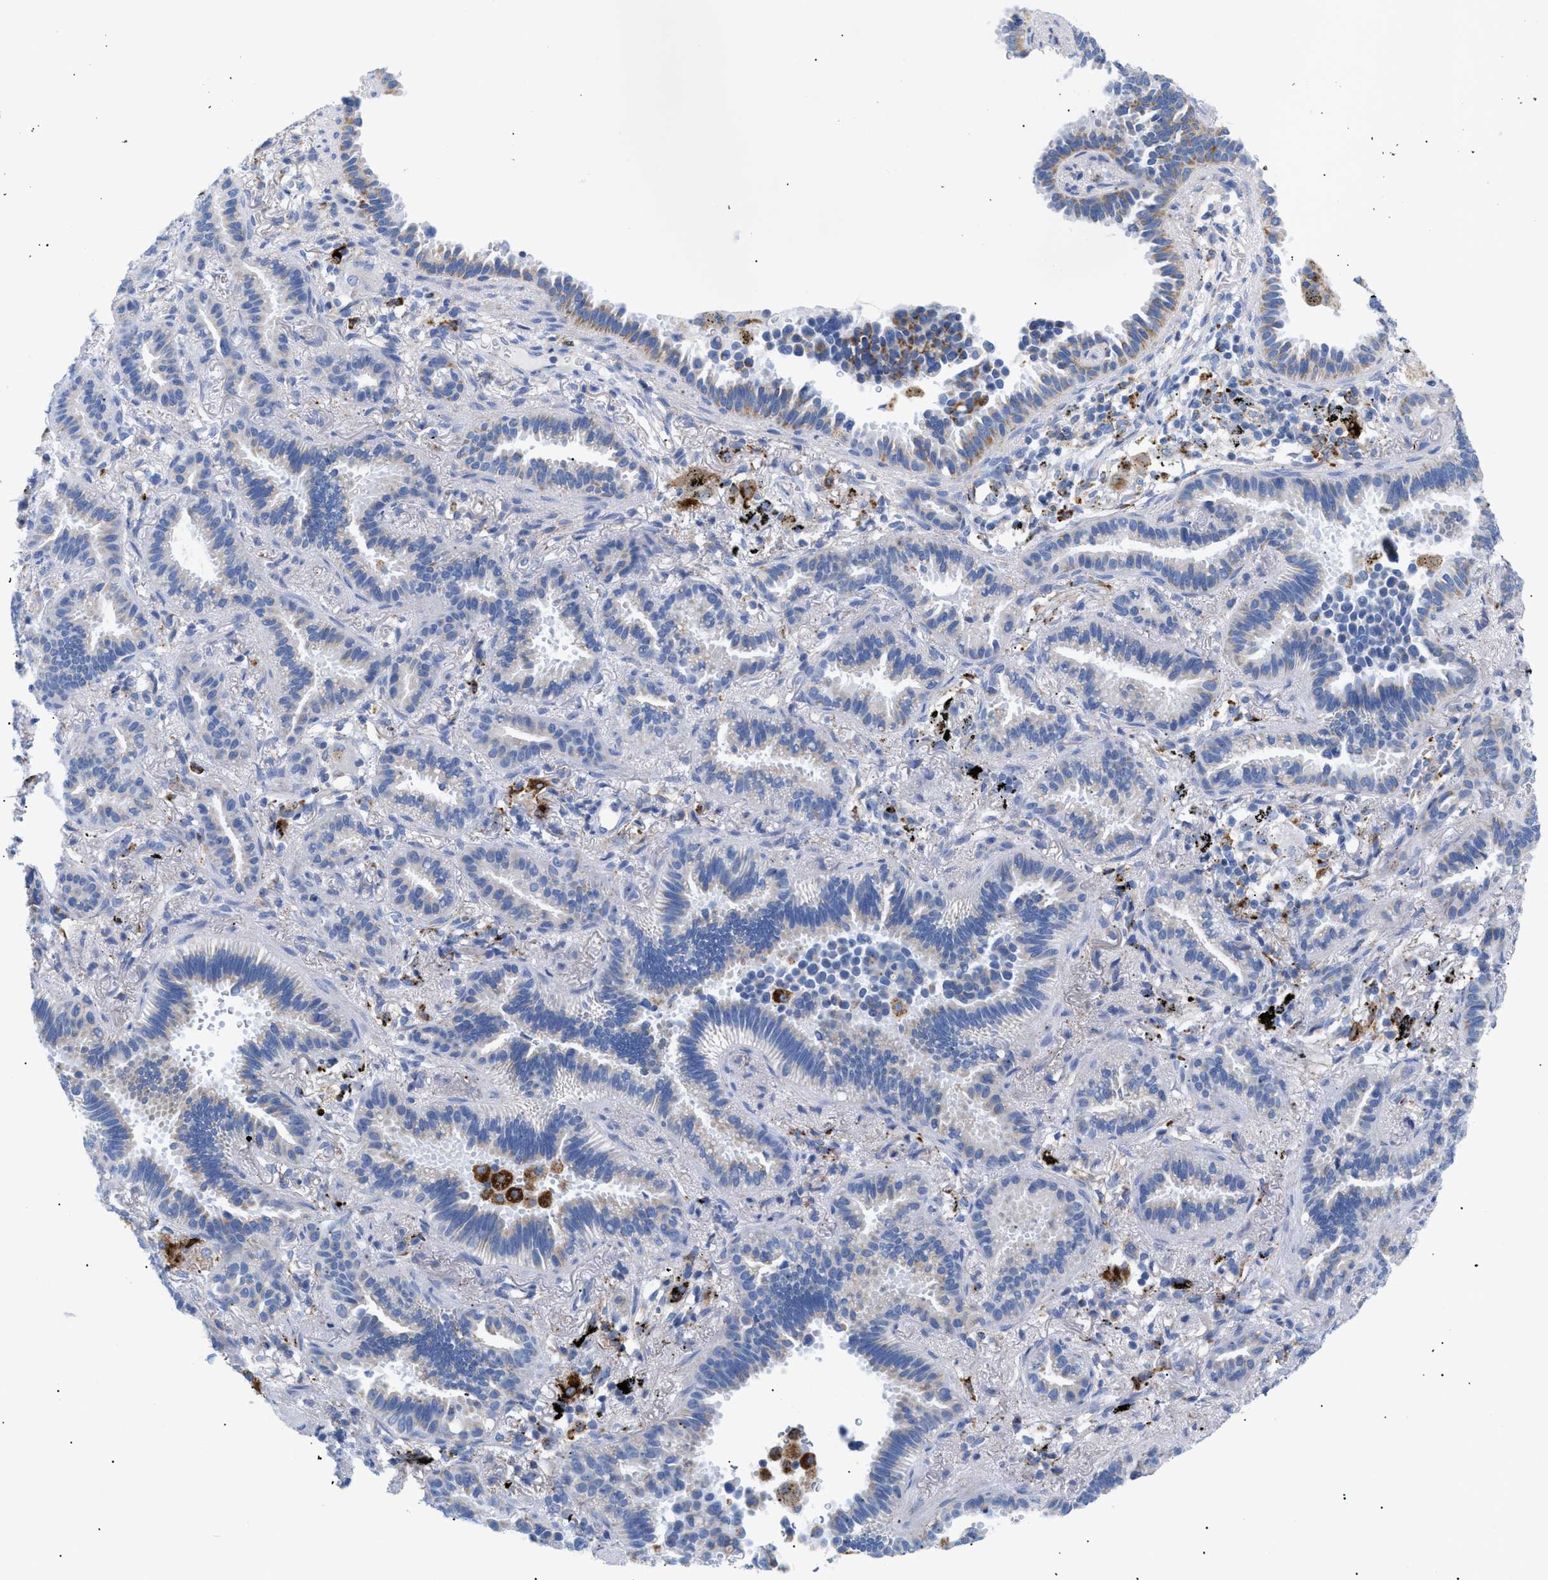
{"staining": {"intensity": "moderate", "quantity": "<25%", "location": "cytoplasmic/membranous"}, "tissue": "lung cancer", "cell_type": "Tumor cells", "image_type": "cancer", "snomed": [{"axis": "morphology", "description": "Normal tissue, NOS"}, {"axis": "morphology", "description": "Adenocarcinoma, NOS"}, {"axis": "topography", "description": "Lung"}], "caption": "Adenocarcinoma (lung) was stained to show a protein in brown. There is low levels of moderate cytoplasmic/membranous expression in approximately <25% of tumor cells.", "gene": "DRAM2", "patient": {"sex": "male", "age": 59}}